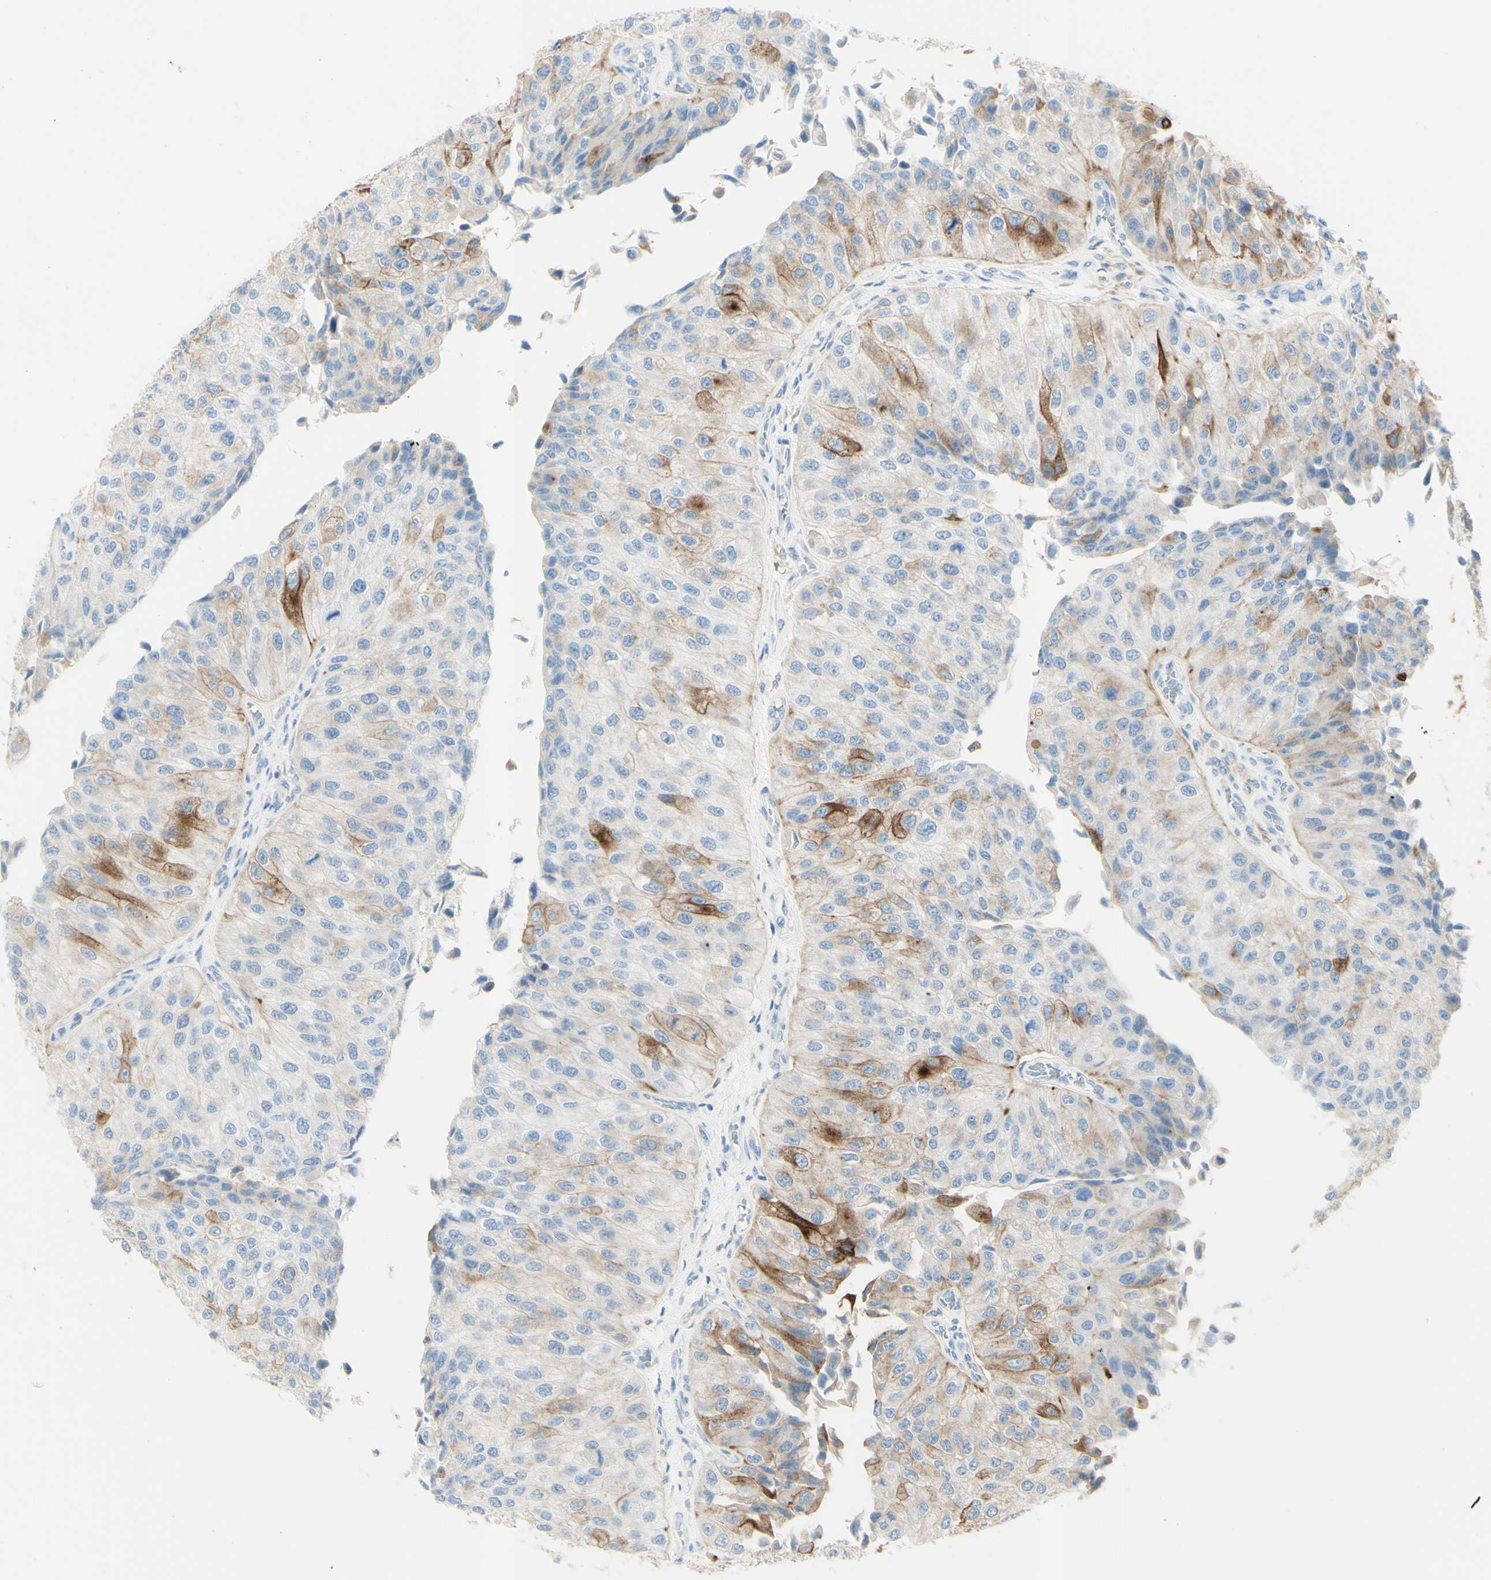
{"staining": {"intensity": "moderate", "quantity": "<25%", "location": "cytoplasmic/membranous"}, "tissue": "urothelial cancer", "cell_type": "Tumor cells", "image_type": "cancer", "snomed": [{"axis": "morphology", "description": "Urothelial carcinoma, High grade"}, {"axis": "topography", "description": "Kidney"}, {"axis": "topography", "description": "Urinary bladder"}], "caption": "The photomicrograph displays a brown stain indicating the presence of a protein in the cytoplasmic/membranous of tumor cells in urothelial cancer.", "gene": "TSPAN1", "patient": {"sex": "male", "age": 77}}